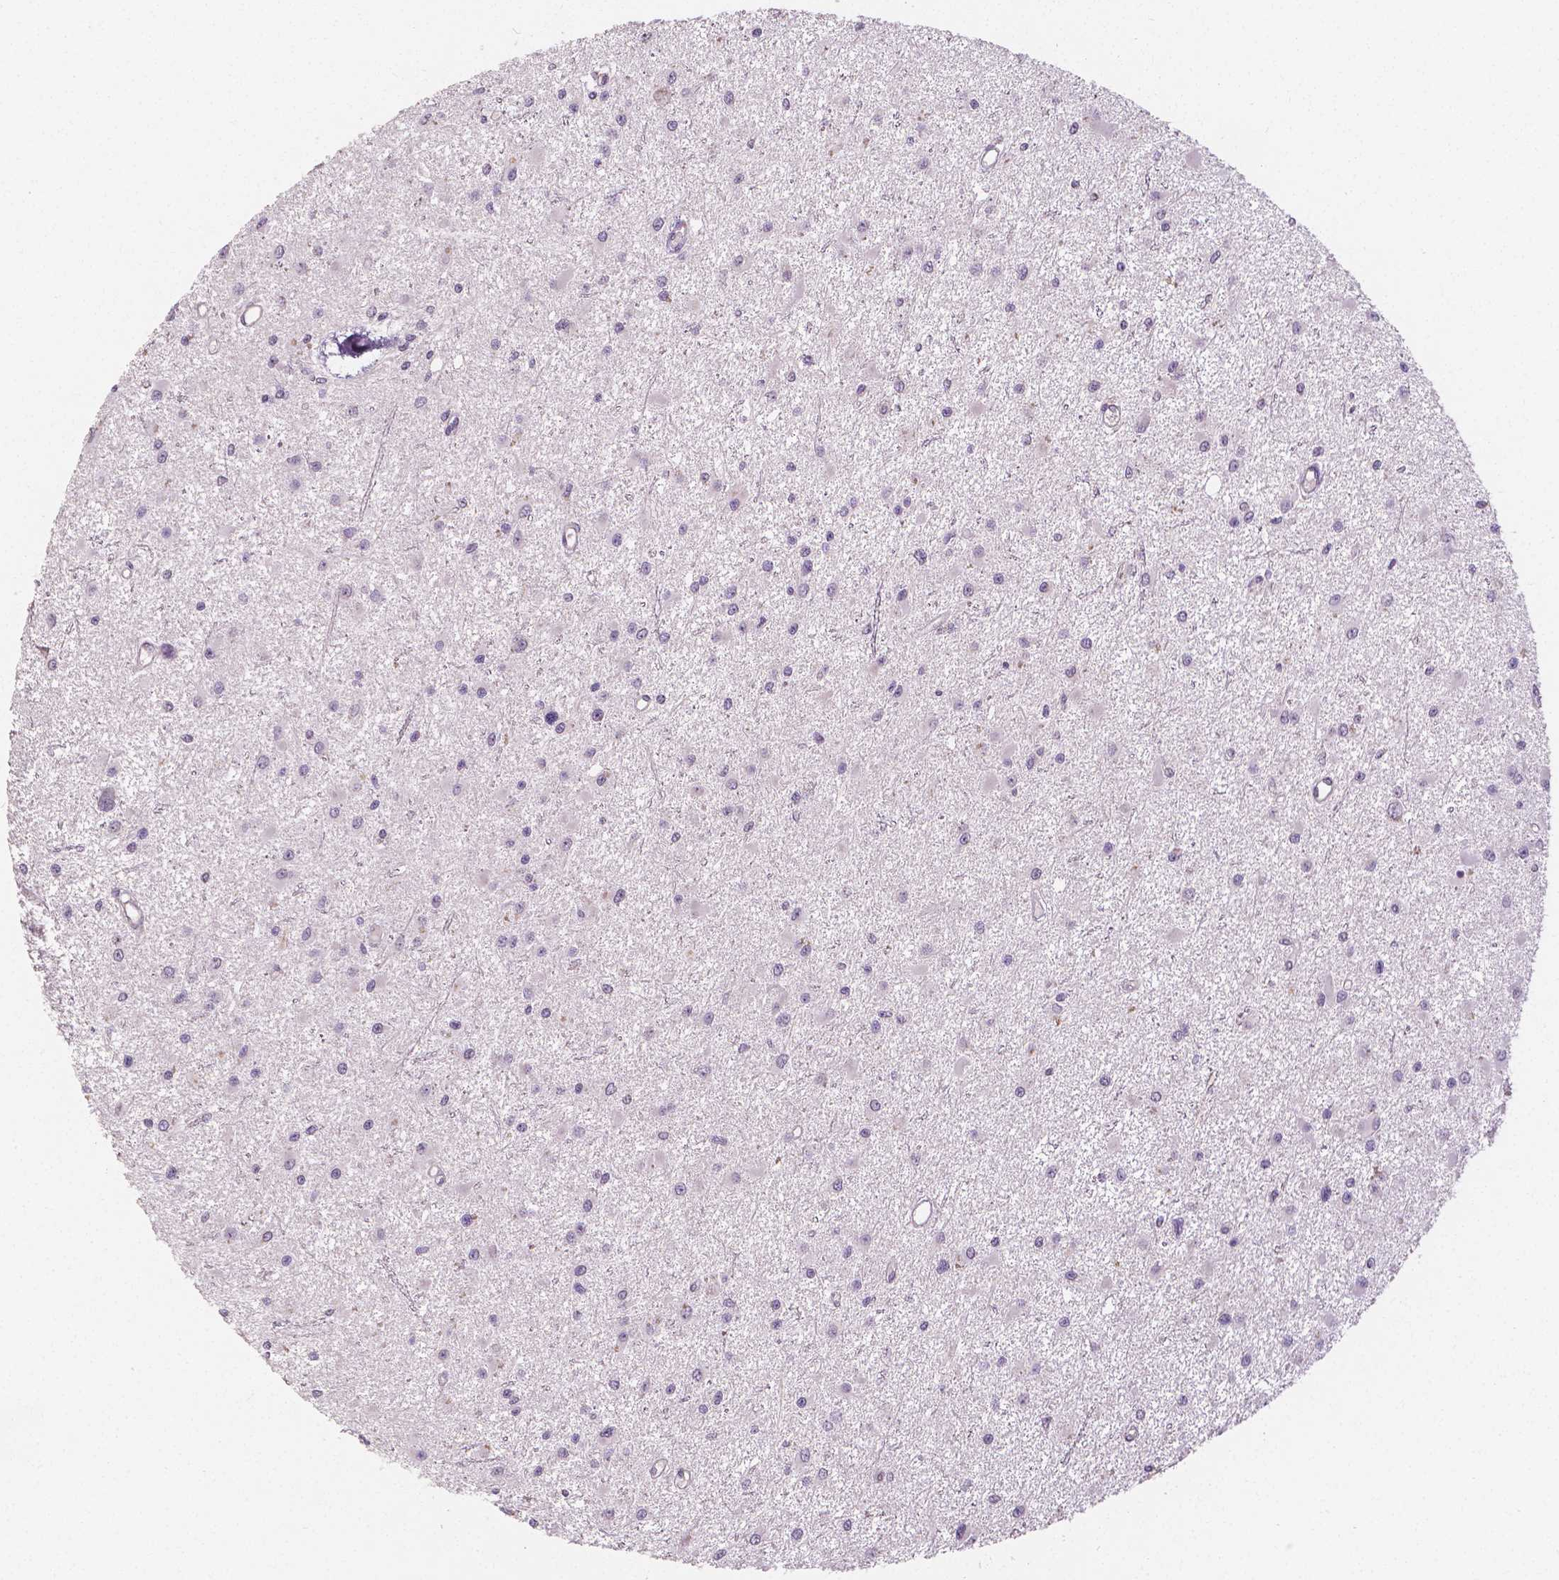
{"staining": {"intensity": "negative", "quantity": "none", "location": "none"}, "tissue": "glioma", "cell_type": "Tumor cells", "image_type": "cancer", "snomed": [{"axis": "morphology", "description": "Glioma, malignant, High grade"}, {"axis": "topography", "description": "Brain"}], "caption": "High magnification brightfield microscopy of malignant glioma (high-grade) stained with DAB (3,3'-diaminobenzidine) (brown) and counterstained with hematoxylin (blue): tumor cells show no significant staining.", "gene": "NAPRT", "patient": {"sex": "male", "age": 54}}